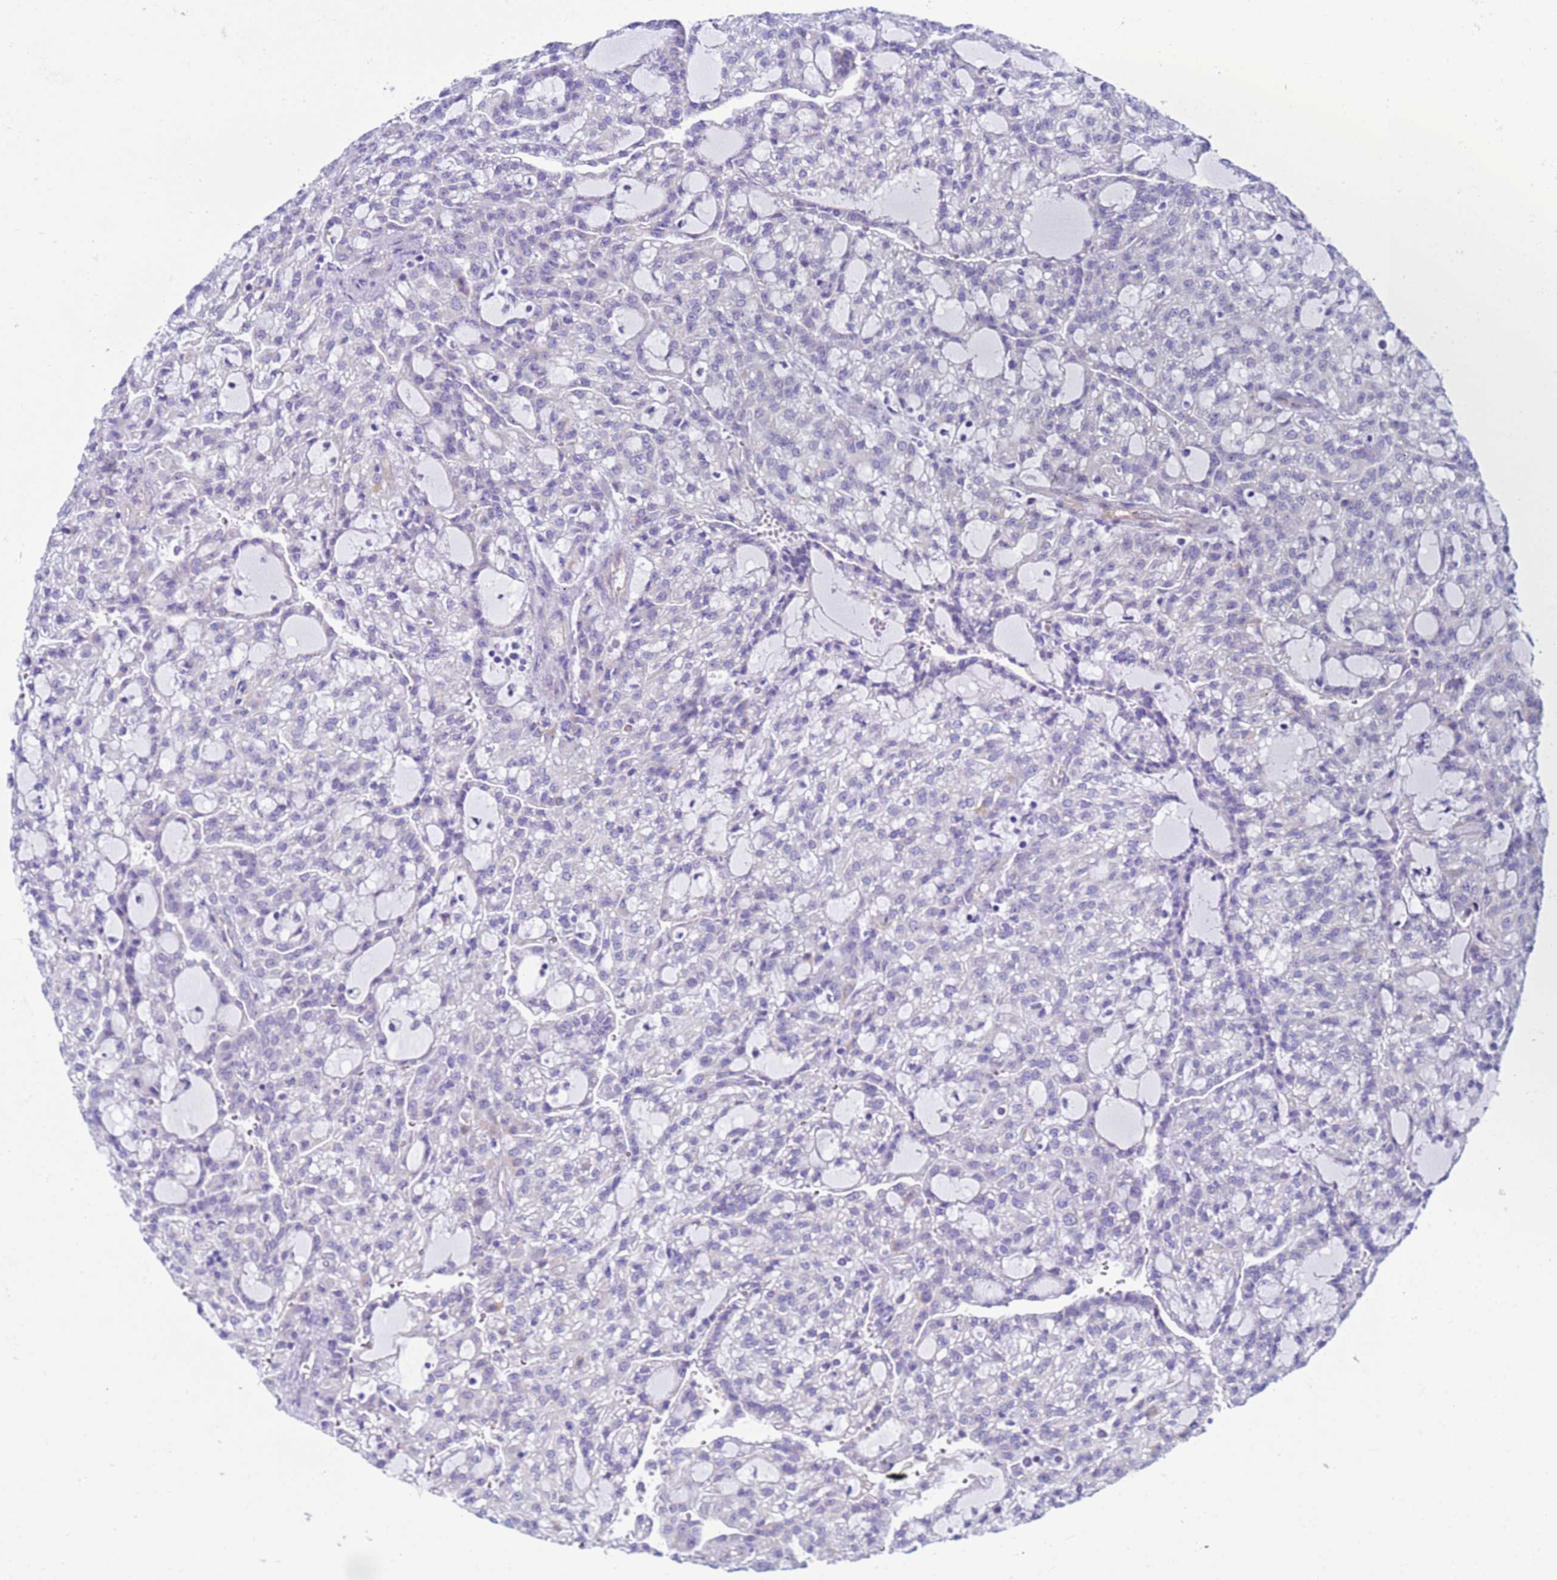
{"staining": {"intensity": "negative", "quantity": "none", "location": "none"}, "tissue": "renal cancer", "cell_type": "Tumor cells", "image_type": "cancer", "snomed": [{"axis": "morphology", "description": "Adenocarcinoma, NOS"}, {"axis": "topography", "description": "Kidney"}], "caption": "Image shows no protein positivity in tumor cells of renal cancer (adenocarcinoma) tissue.", "gene": "UBXN2B", "patient": {"sex": "male", "age": 63}}